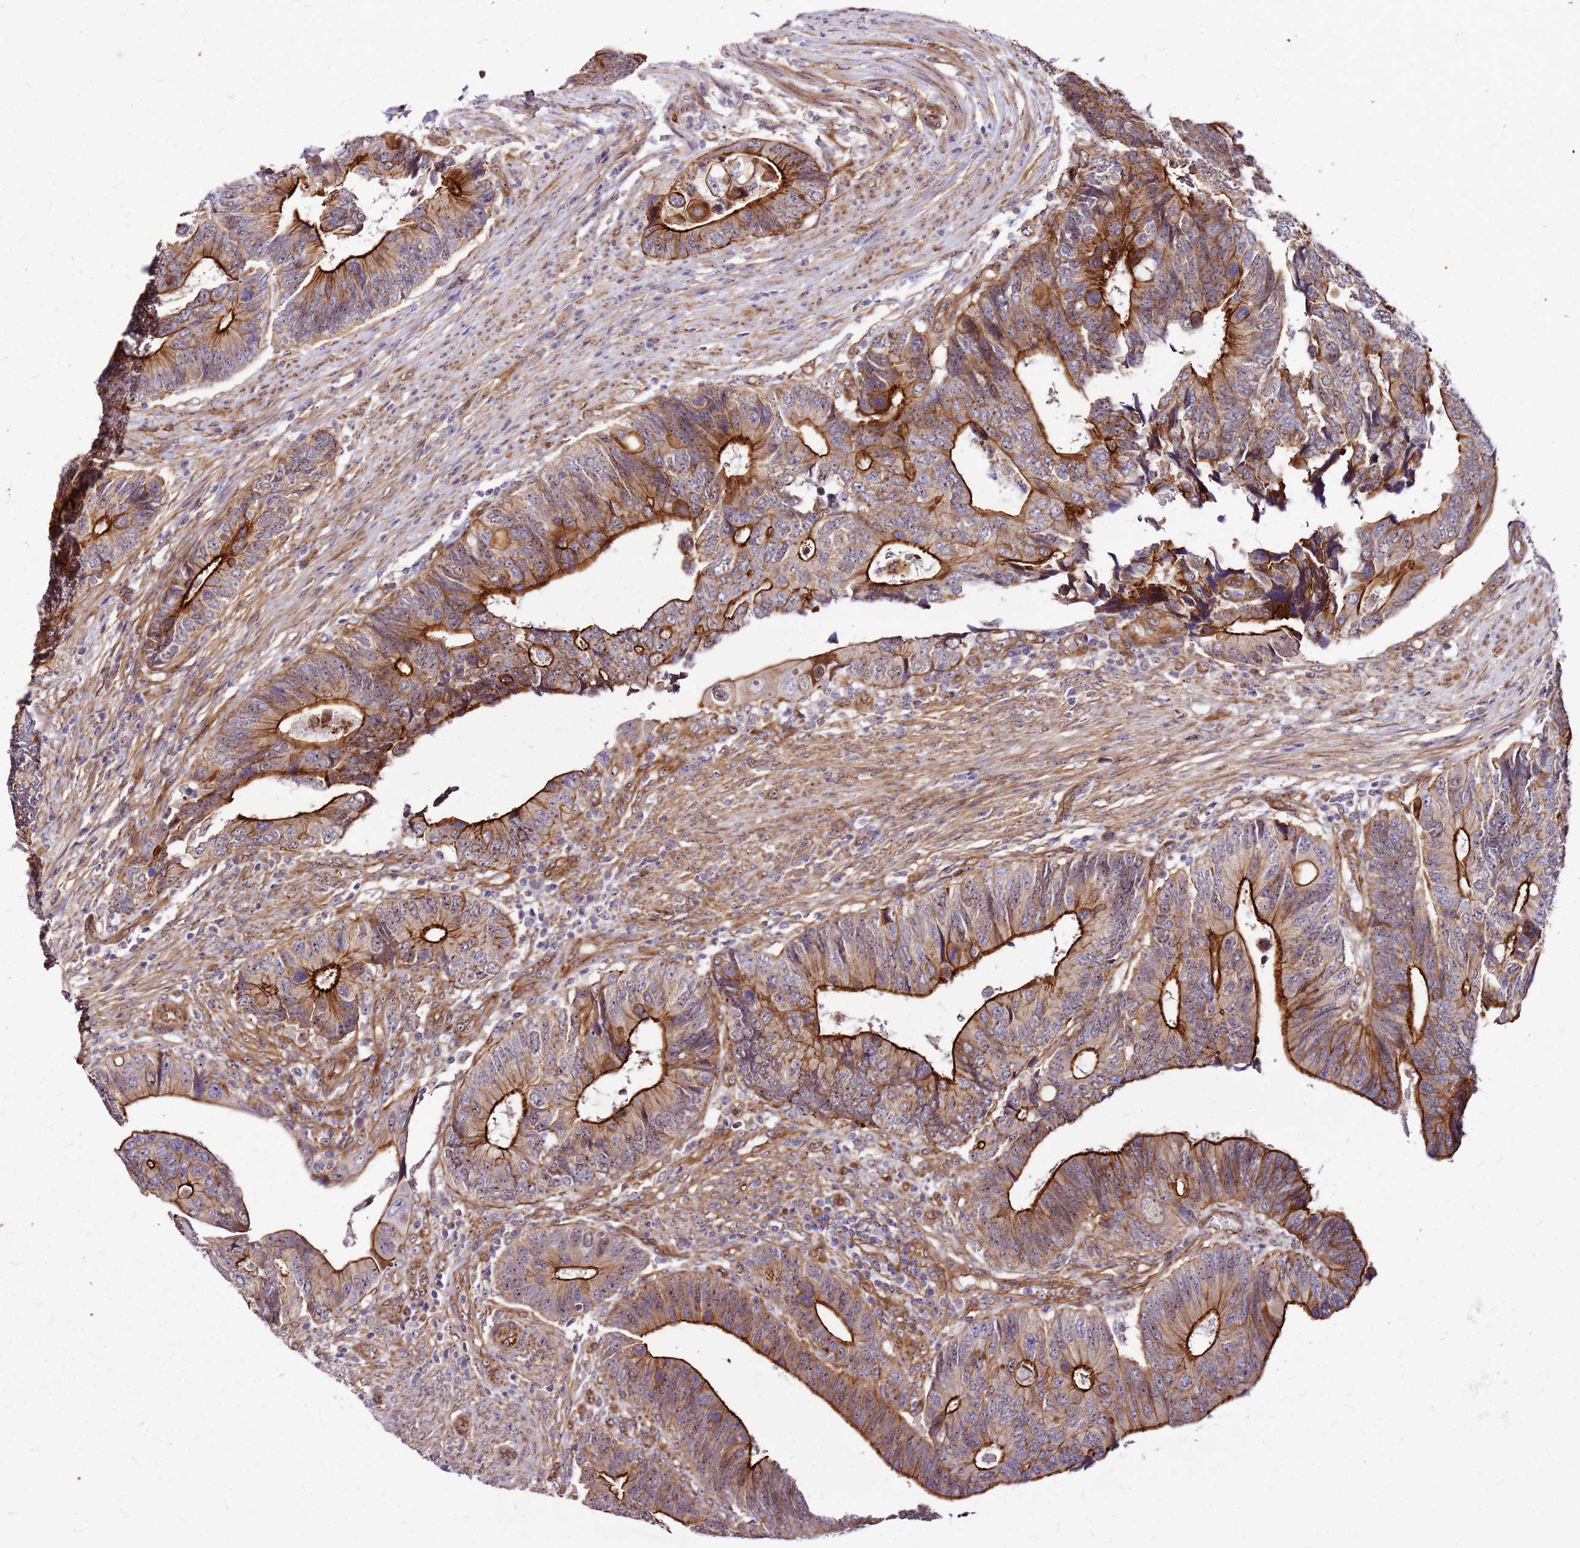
{"staining": {"intensity": "strong", "quantity": ">75%", "location": "cytoplasmic/membranous"}, "tissue": "colorectal cancer", "cell_type": "Tumor cells", "image_type": "cancer", "snomed": [{"axis": "morphology", "description": "Adenocarcinoma, NOS"}, {"axis": "topography", "description": "Colon"}], "caption": "The image shows a brown stain indicating the presence of a protein in the cytoplasmic/membranous of tumor cells in colorectal adenocarcinoma.", "gene": "TOPAZ1", "patient": {"sex": "male", "age": 87}}